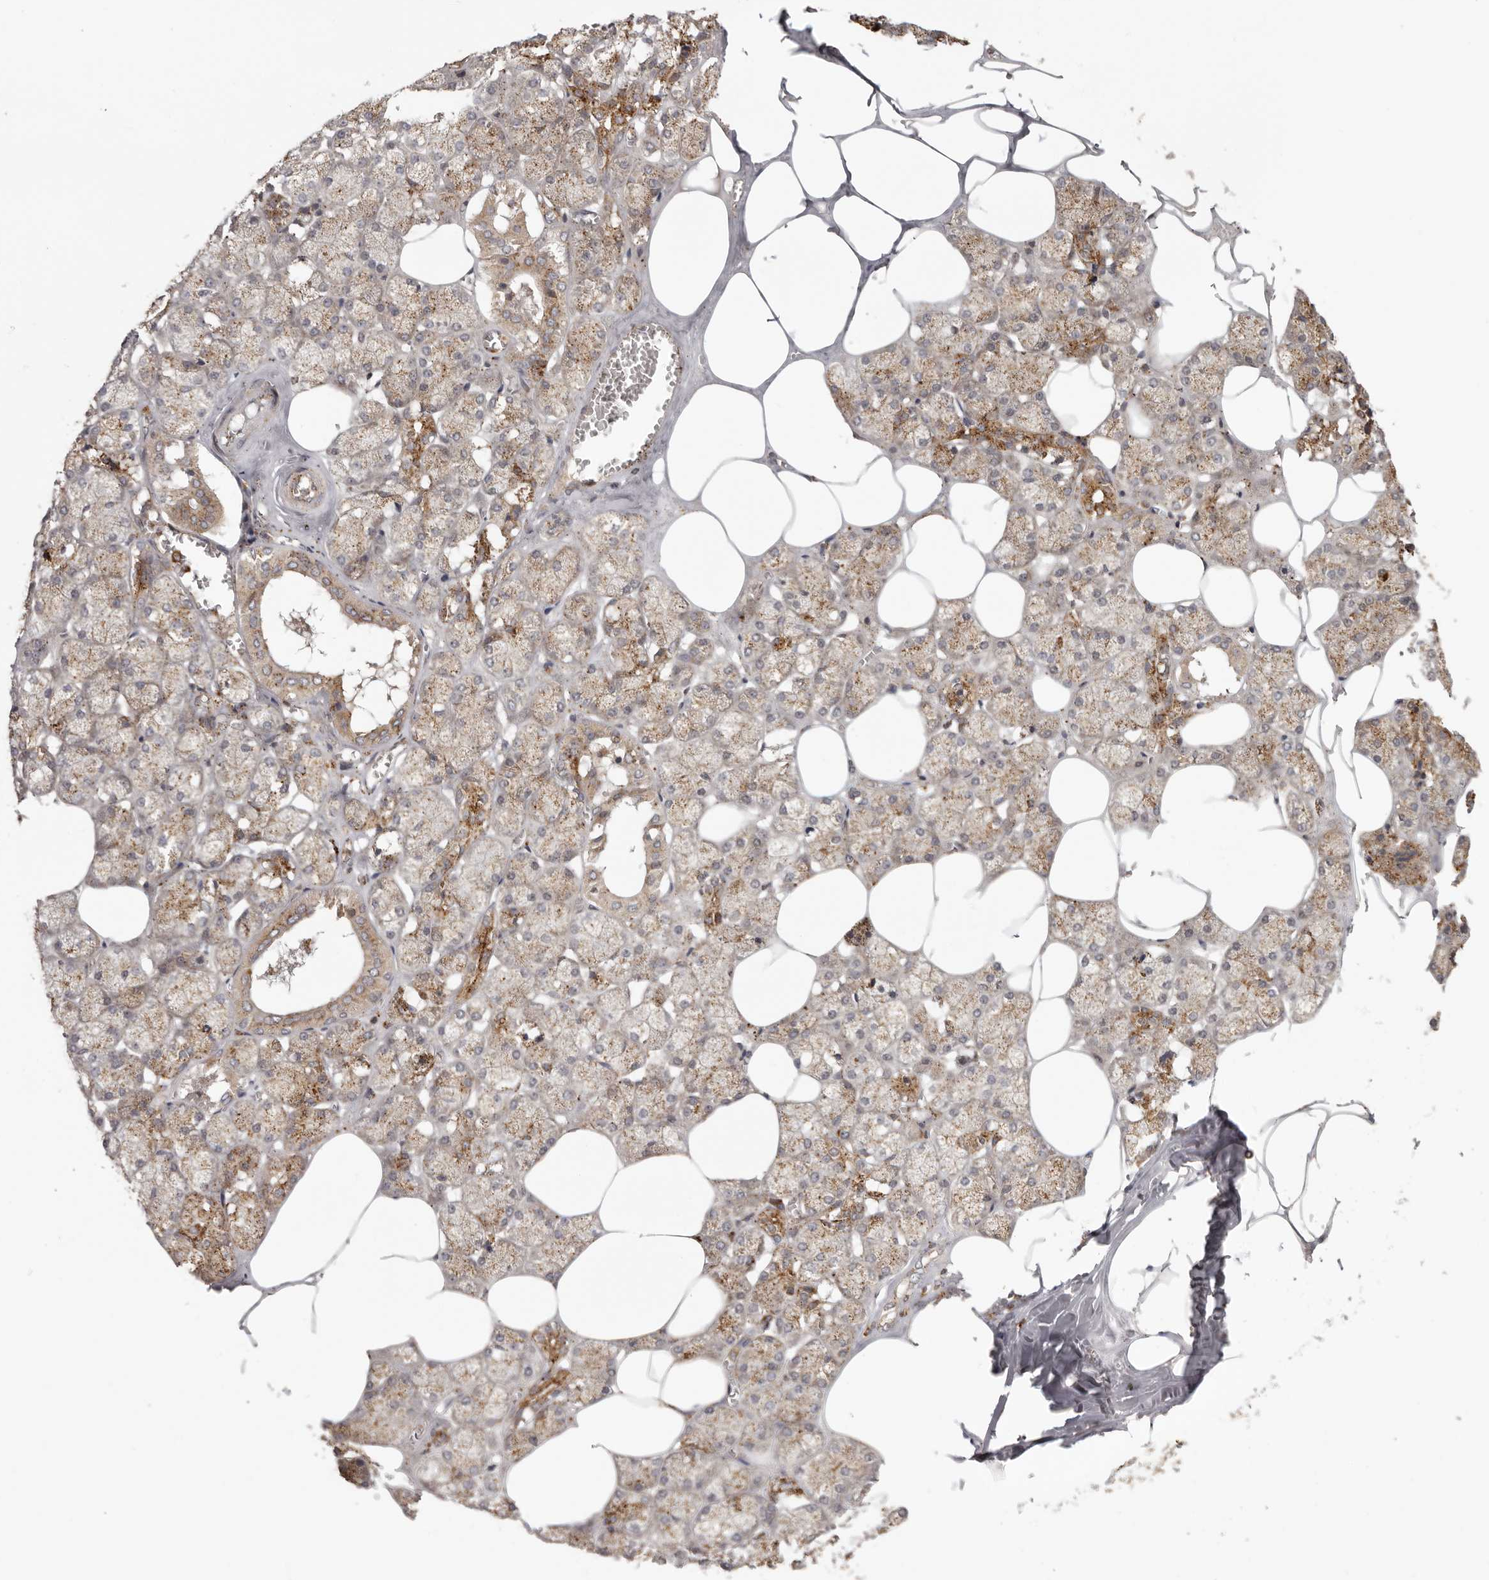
{"staining": {"intensity": "moderate", "quantity": ">75%", "location": "cytoplasmic/membranous"}, "tissue": "salivary gland", "cell_type": "Glandular cells", "image_type": "normal", "snomed": [{"axis": "morphology", "description": "Normal tissue, NOS"}, {"axis": "topography", "description": "Salivary gland"}], "caption": "Salivary gland stained with DAB immunohistochemistry (IHC) exhibits medium levels of moderate cytoplasmic/membranous staining in about >75% of glandular cells.", "gene": "GRN", "patient": {"sex": "male", "age": 62}}